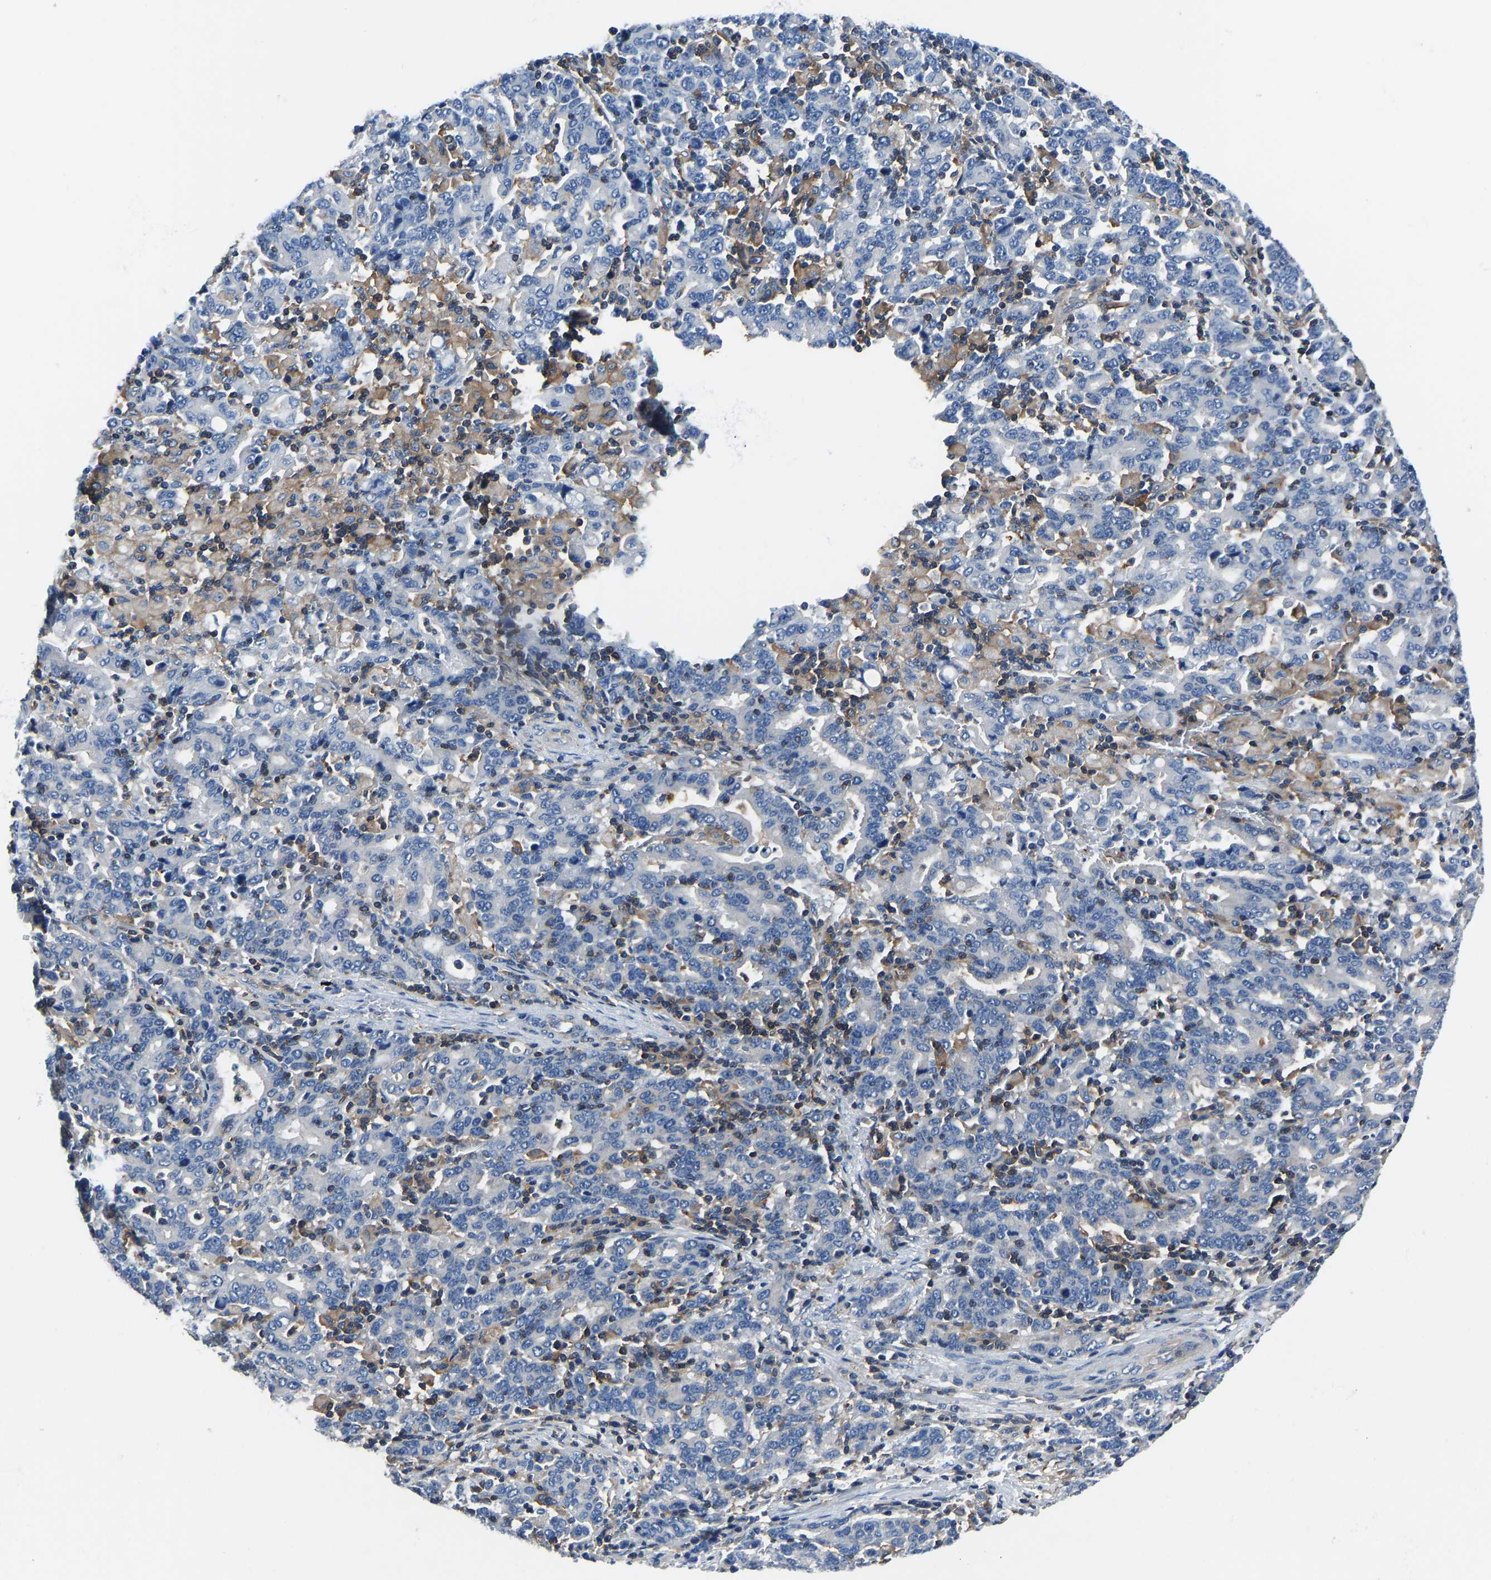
{"staining": {"intensity": "negative", "quantity": "none", "location": "none"}, "tissue": "stomach cancer", "cell_type": "Tumor cells", "image_type": "cancer", "snomed": [{"axis": "morphology", "description": "Adenocarcinoma, NOS"}, {"axis": "topography", "description": "Stomach, upper"}], "caption": "Tumor cells show no significant protein expression in adenocarcinoma (stomach).", "gene": "PRKAR1A", "patient": {"sex": "male", "age": 69}}